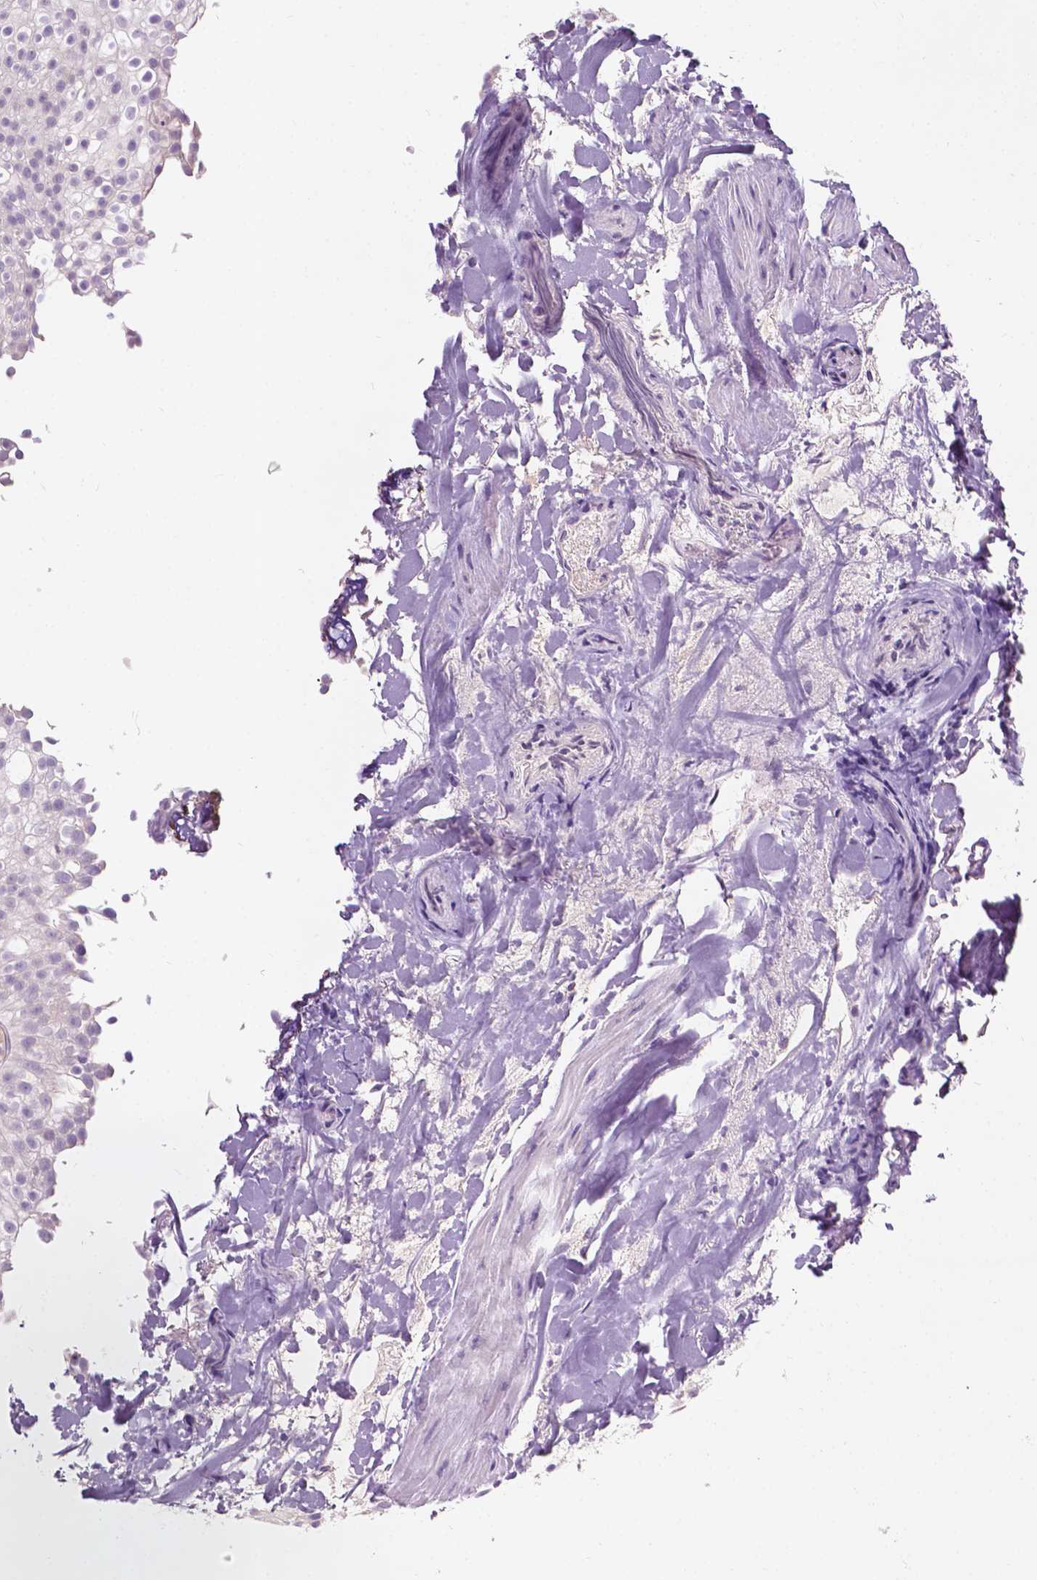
{"staining": {"intensity": "negative", "quantity": "none", "location": "none"}, "tissue": "urothelial cancer", "cell_type": "Tumor cells", "image_type": "cancer", "snomed": [{"axis": "morphology", "description": "Urothelial carcinoma, Low grade"}, {"axis": "topography", "description": "Urinary bladder"}], "caption": "Immunohistochemistry (IHC) of human urothelial cancer demonstrates no positivity in tumor cells.", "gene": "GPR37", "patient": {"sex": "male", "age": 70}}